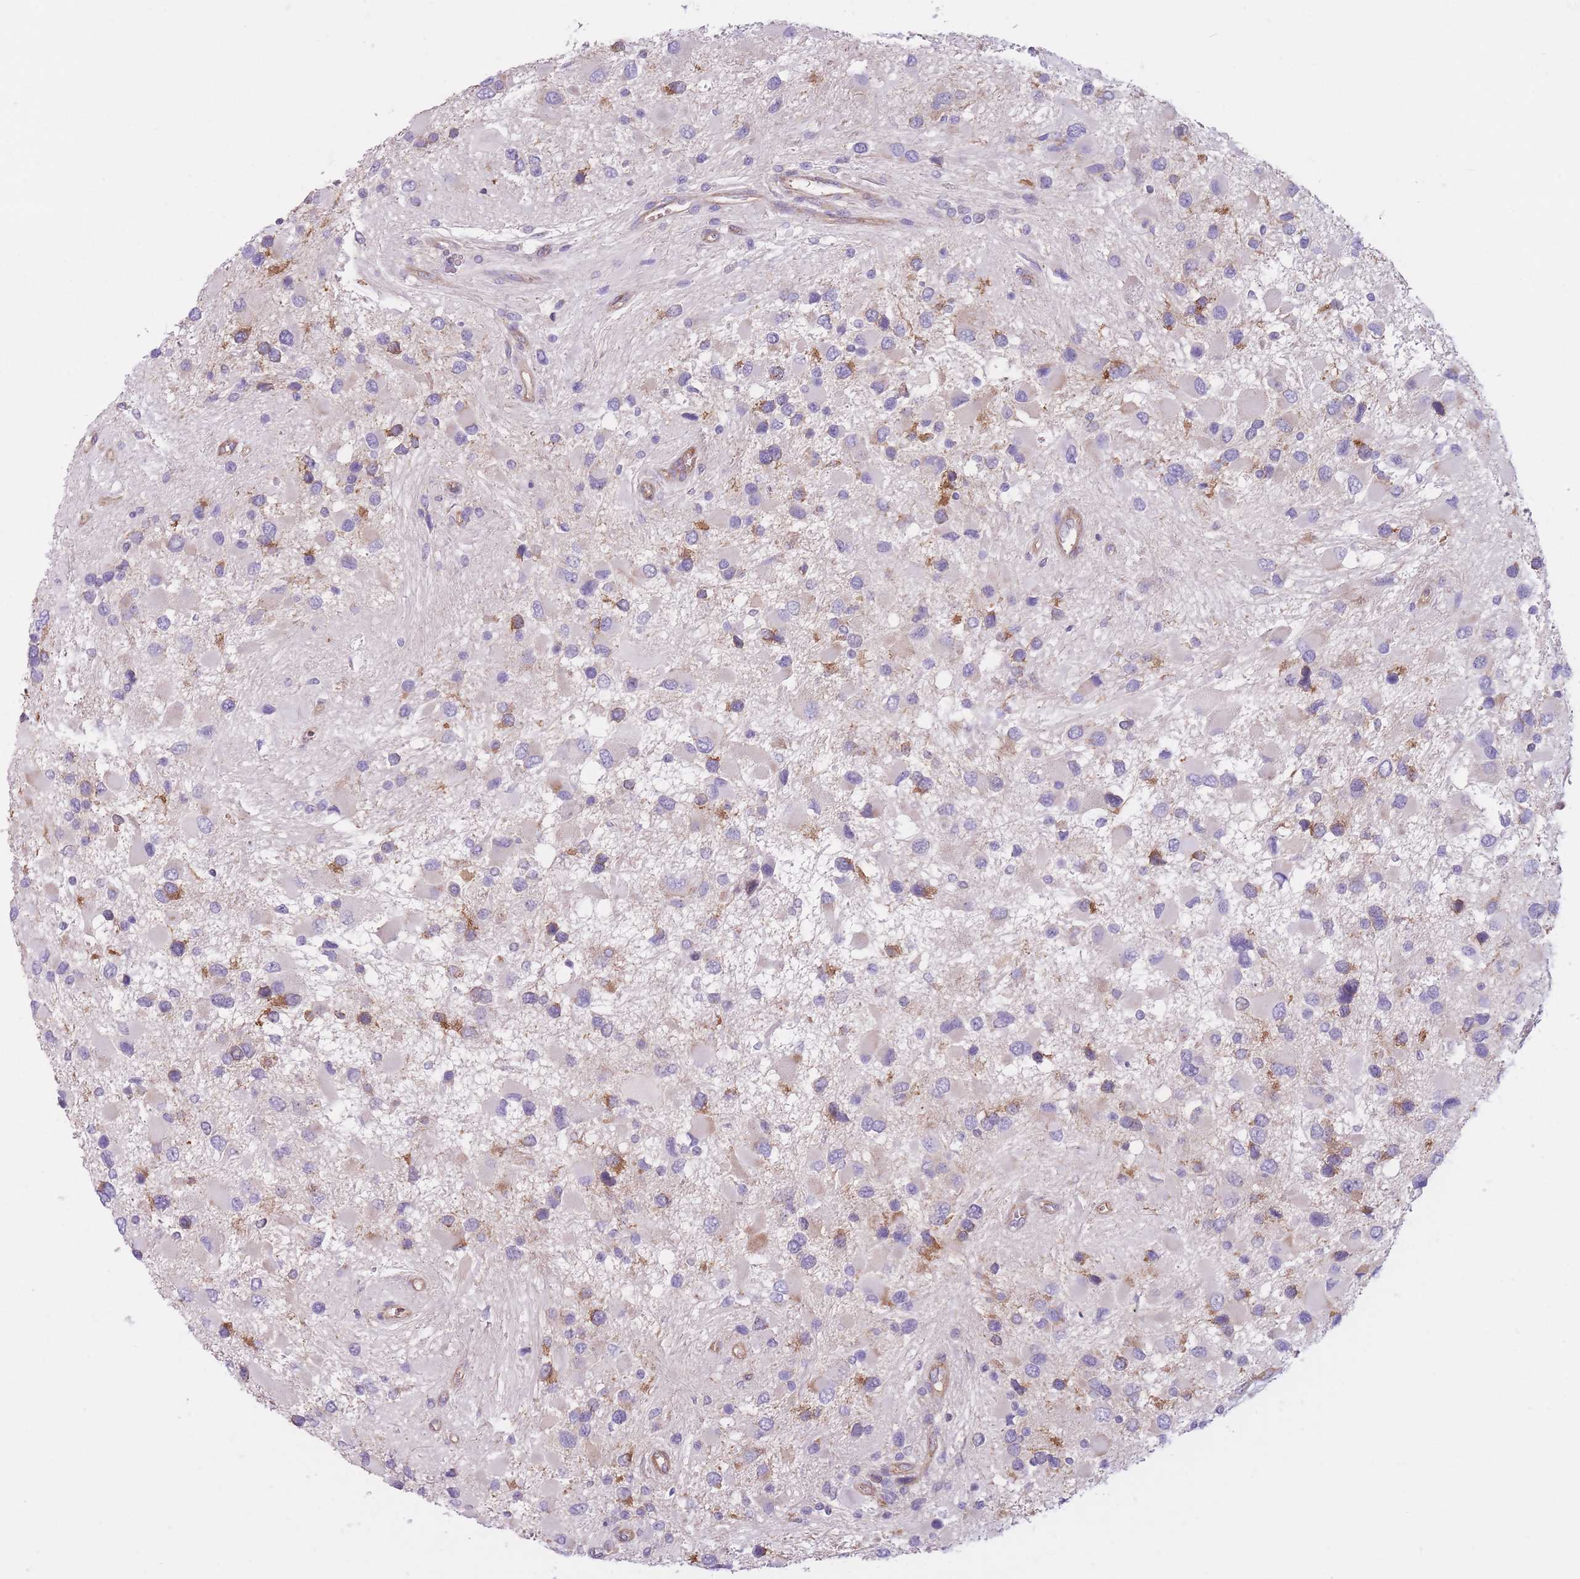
{"staining": {"intensity": "moderate", "quantity": "<25%", "location": "cytoplasmic/membranous"}, "tissue": "glioma", "cell_type": "Tumor cells", "image_type": "cancer", "snomed": [{"axis": "morphology", "description": "Glioma, malignant, High grade"}, {"axis": "topography", "description": "Brain"}], "caption": "A brown stain shows moderate cytoplasmic/membranous staining of a protein in glioma tumor cells.", "gene": "SERPINB3", "patient": {"sex": "male", "age": 53}}